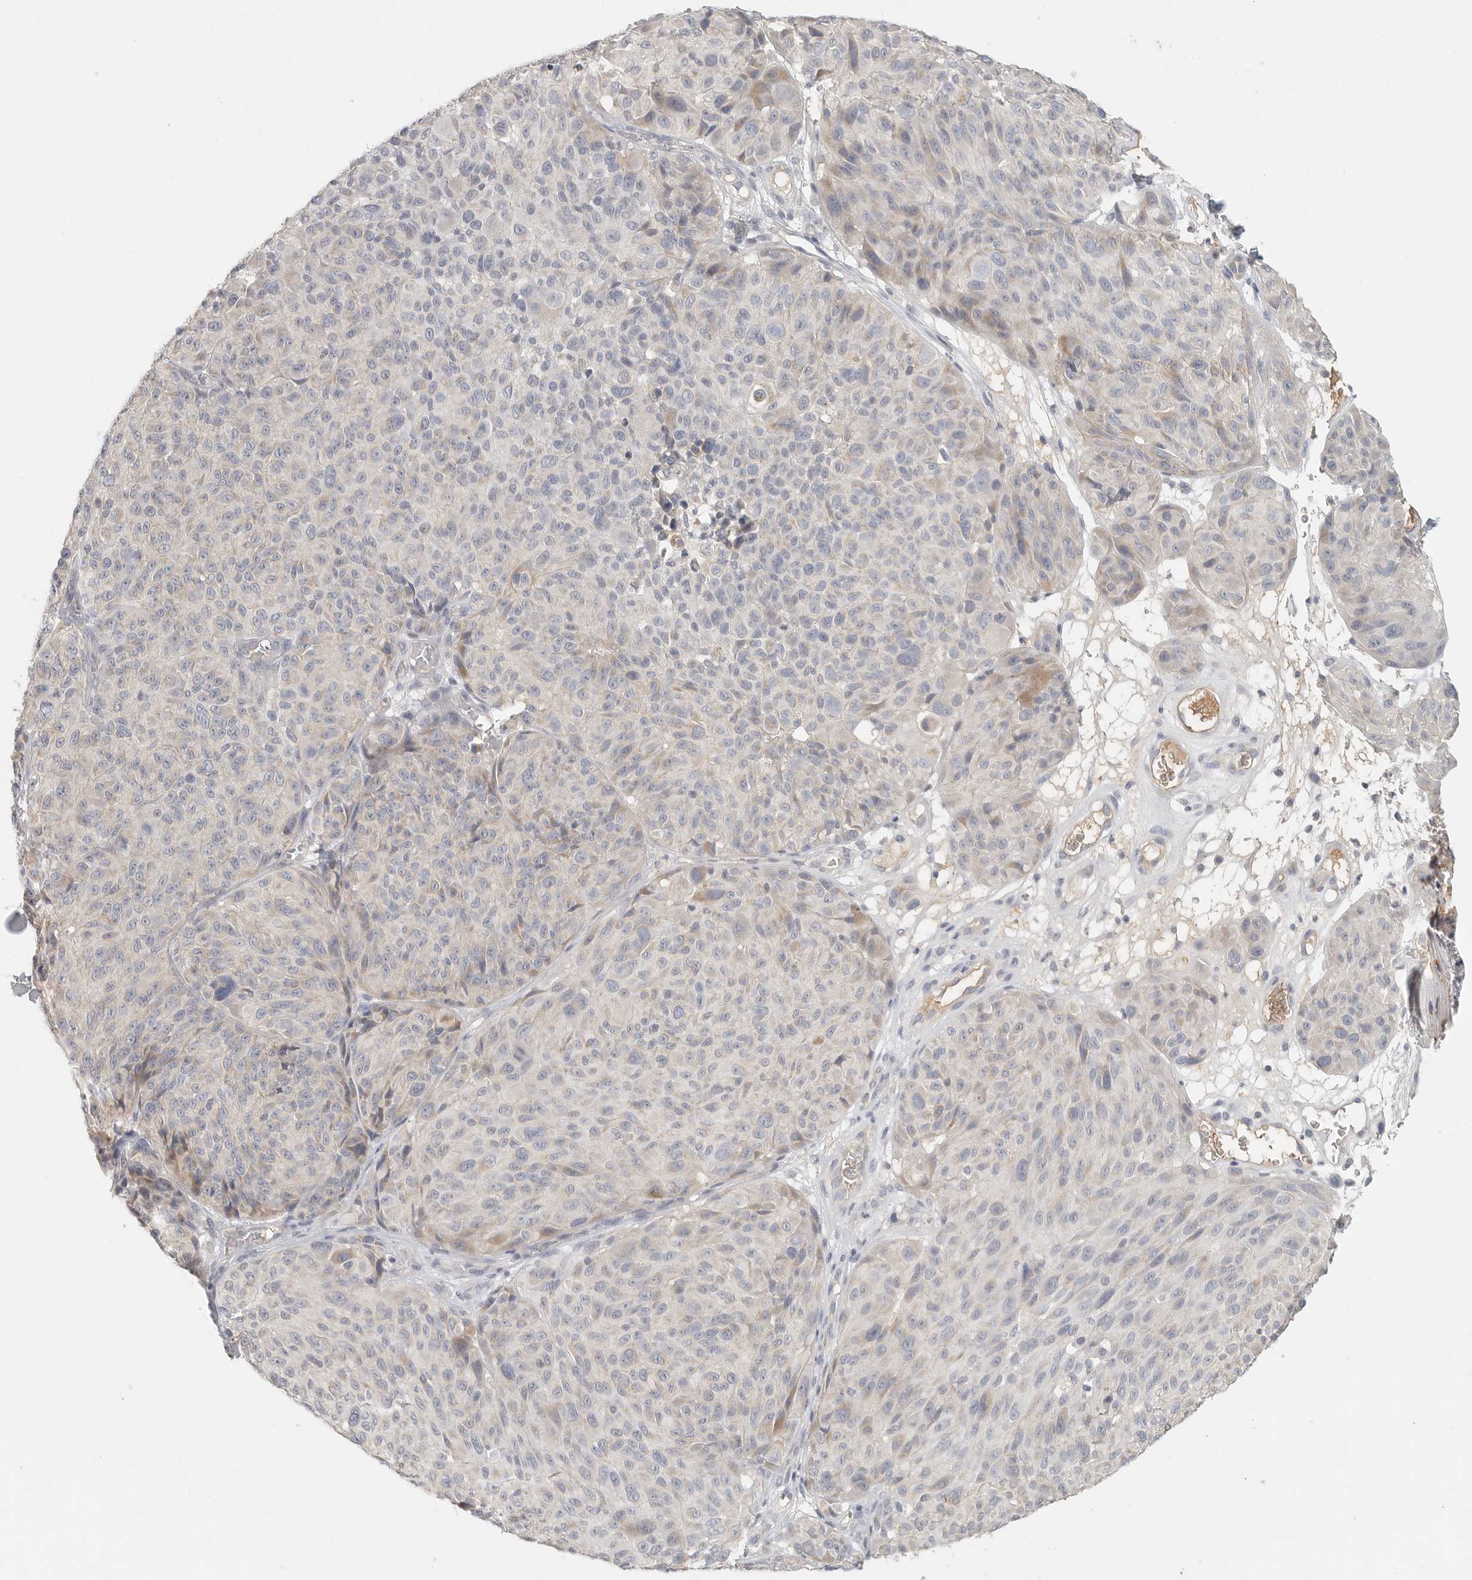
{"staining": {"intensity": "negative", "quantity": "none", "location": "none"}, "tissue": "melanoma", "cell_type": "Tumor cells", "image_type": "cancer", "snomed": [{"axis": "morphology", "description": "Malignant melanoma, NOS"}, {"axis": "topography", "description": "Skin"}], "caption": "Human melanoma stained for a protein using IHC shows no positivity in tumor cells.", "gene": "SLC25A36", "patient": {"sex": "male", "age": 83}}